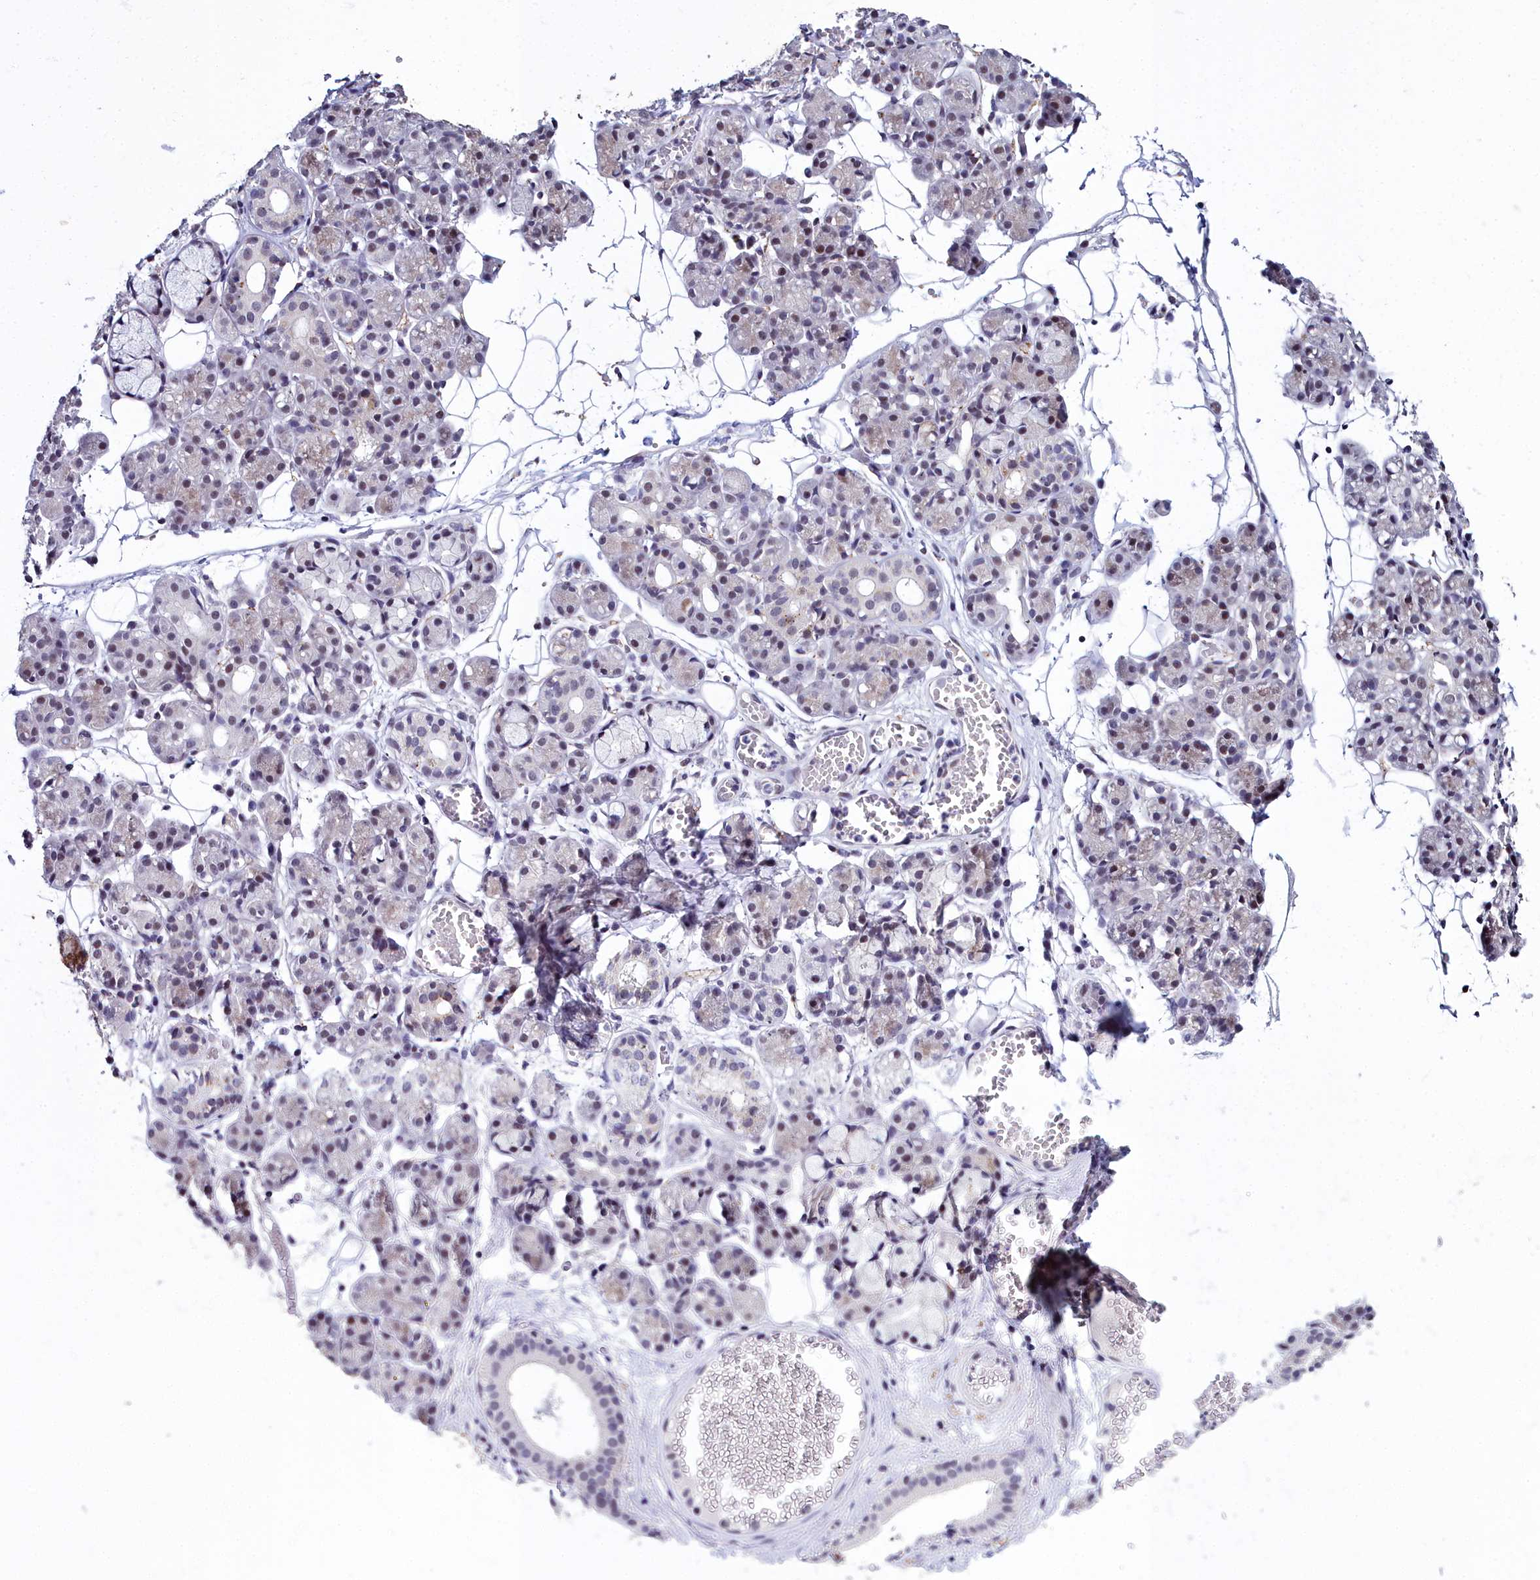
{"staining": {"intensity": "strong", "quantity": "<25%", "location": "cytoplasmic/membranous,nuclear"}, "tissue": "salivary gland", "cell_type": "Glandular cells", "image_type": "normal", "snomed": [{"axis": "morphology", "description": "Normal tissue, NOS"}, {"axis": "topography", "description": "Salivary gland"}], "caption": "Immunohistochemical staining of normal human salivary gland displays medium levels of strong cytoplasmic/membranous,nuclear expression in approximately <25% of glandular cells.", "gene": "CCDC97", "patient": {"sex": "male", "age": 63}}